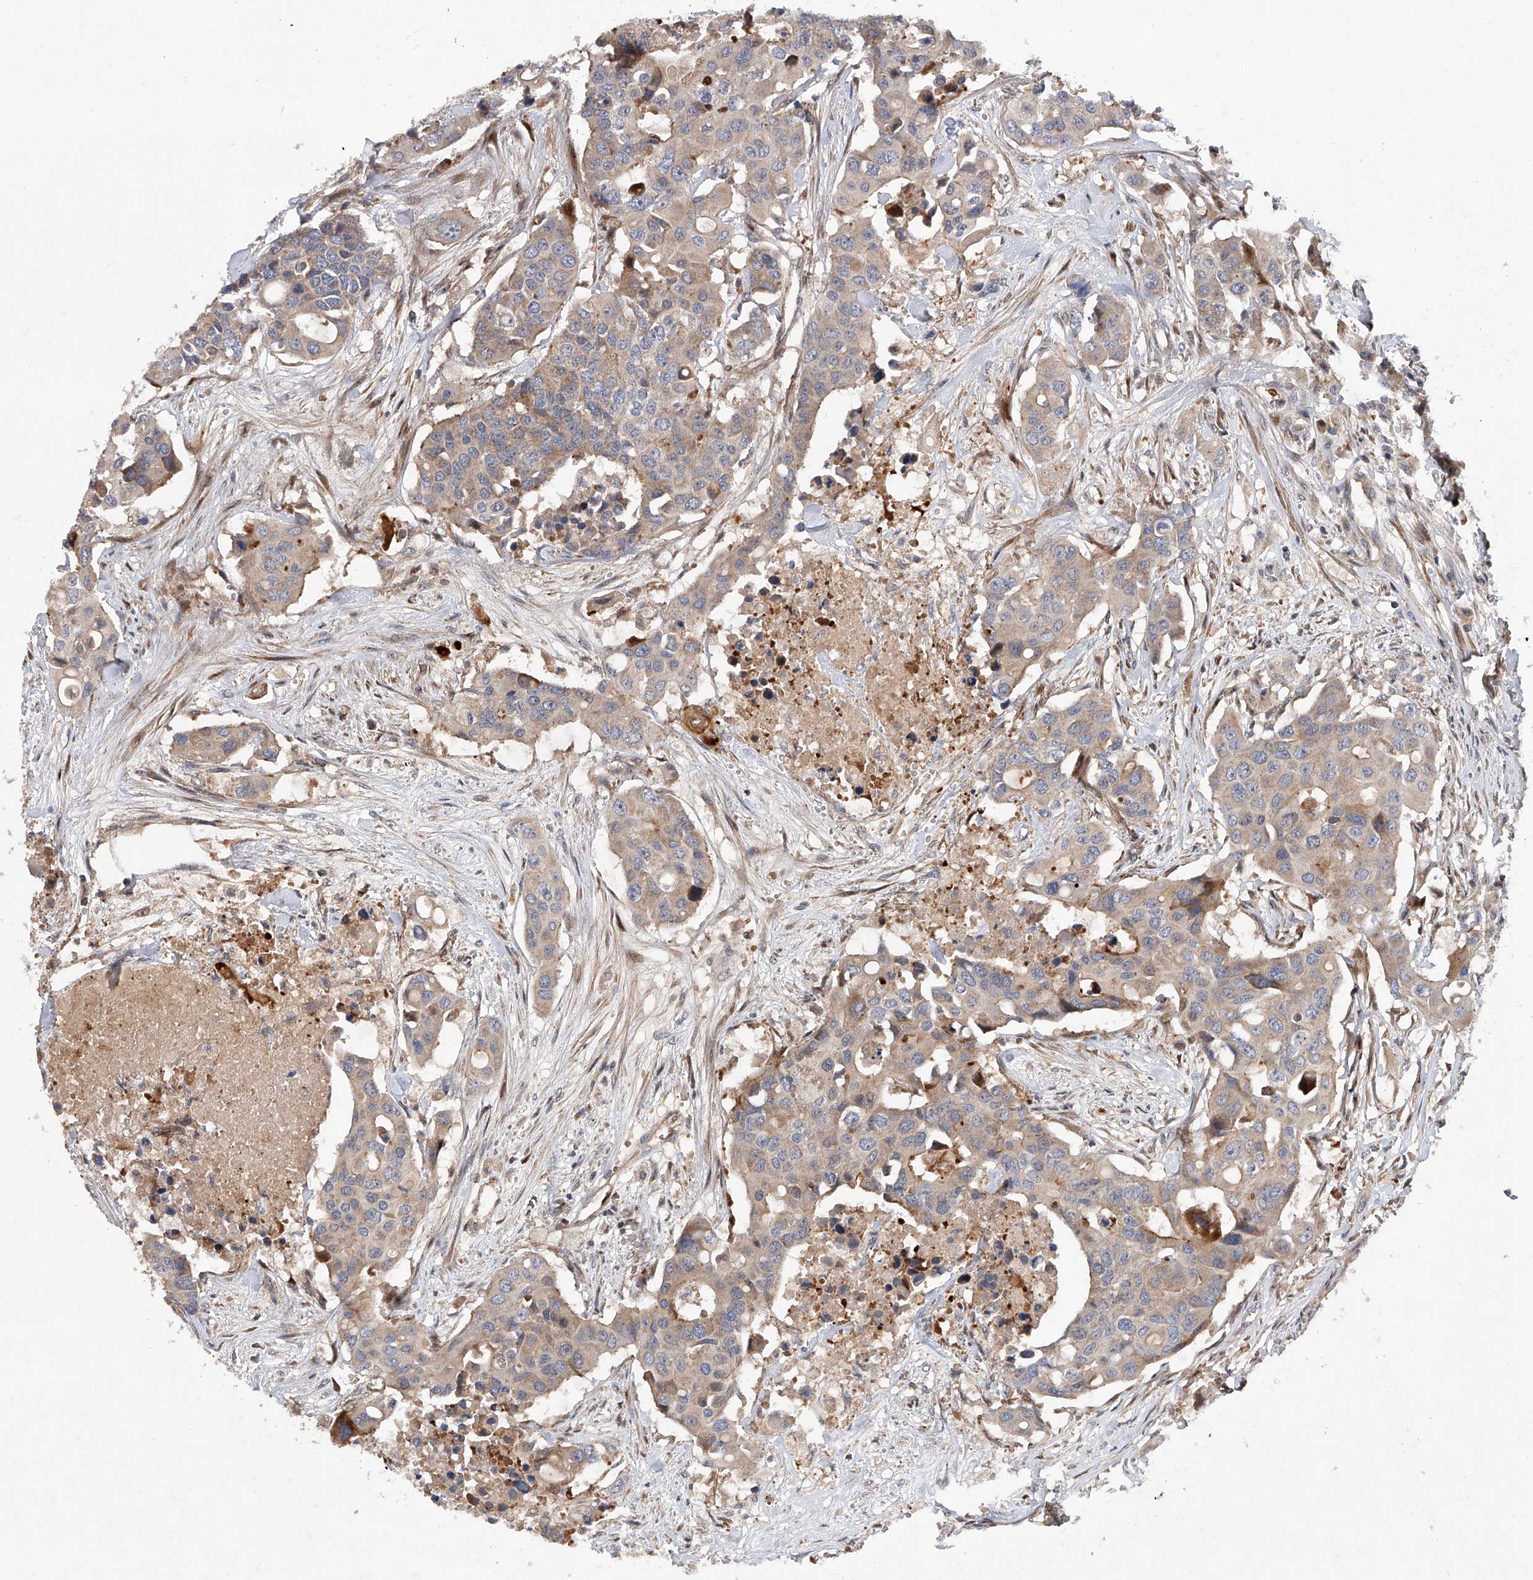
{"staining": {"intensity": "weak", "quantity": "25%-75%", "location": "cytoplasmic/membranous"}, "tissue": "colorectal cancer", "cell_type": "Tumor cells", "image_type": "cancer", "snomed": [{"axis": "morphology", "description": "Adenocarcinoma, NOS"}, {"axis": "topography", "description": "Colon"}], "caption": "A low amount of weak cytoplasmic/membranous expression is seen in about 25%-75% of tumor cells in adenocarcinoma (colorectal) tissue.", "gene": "PDSS2", "patient": {"sex": "male", "age": 77}}